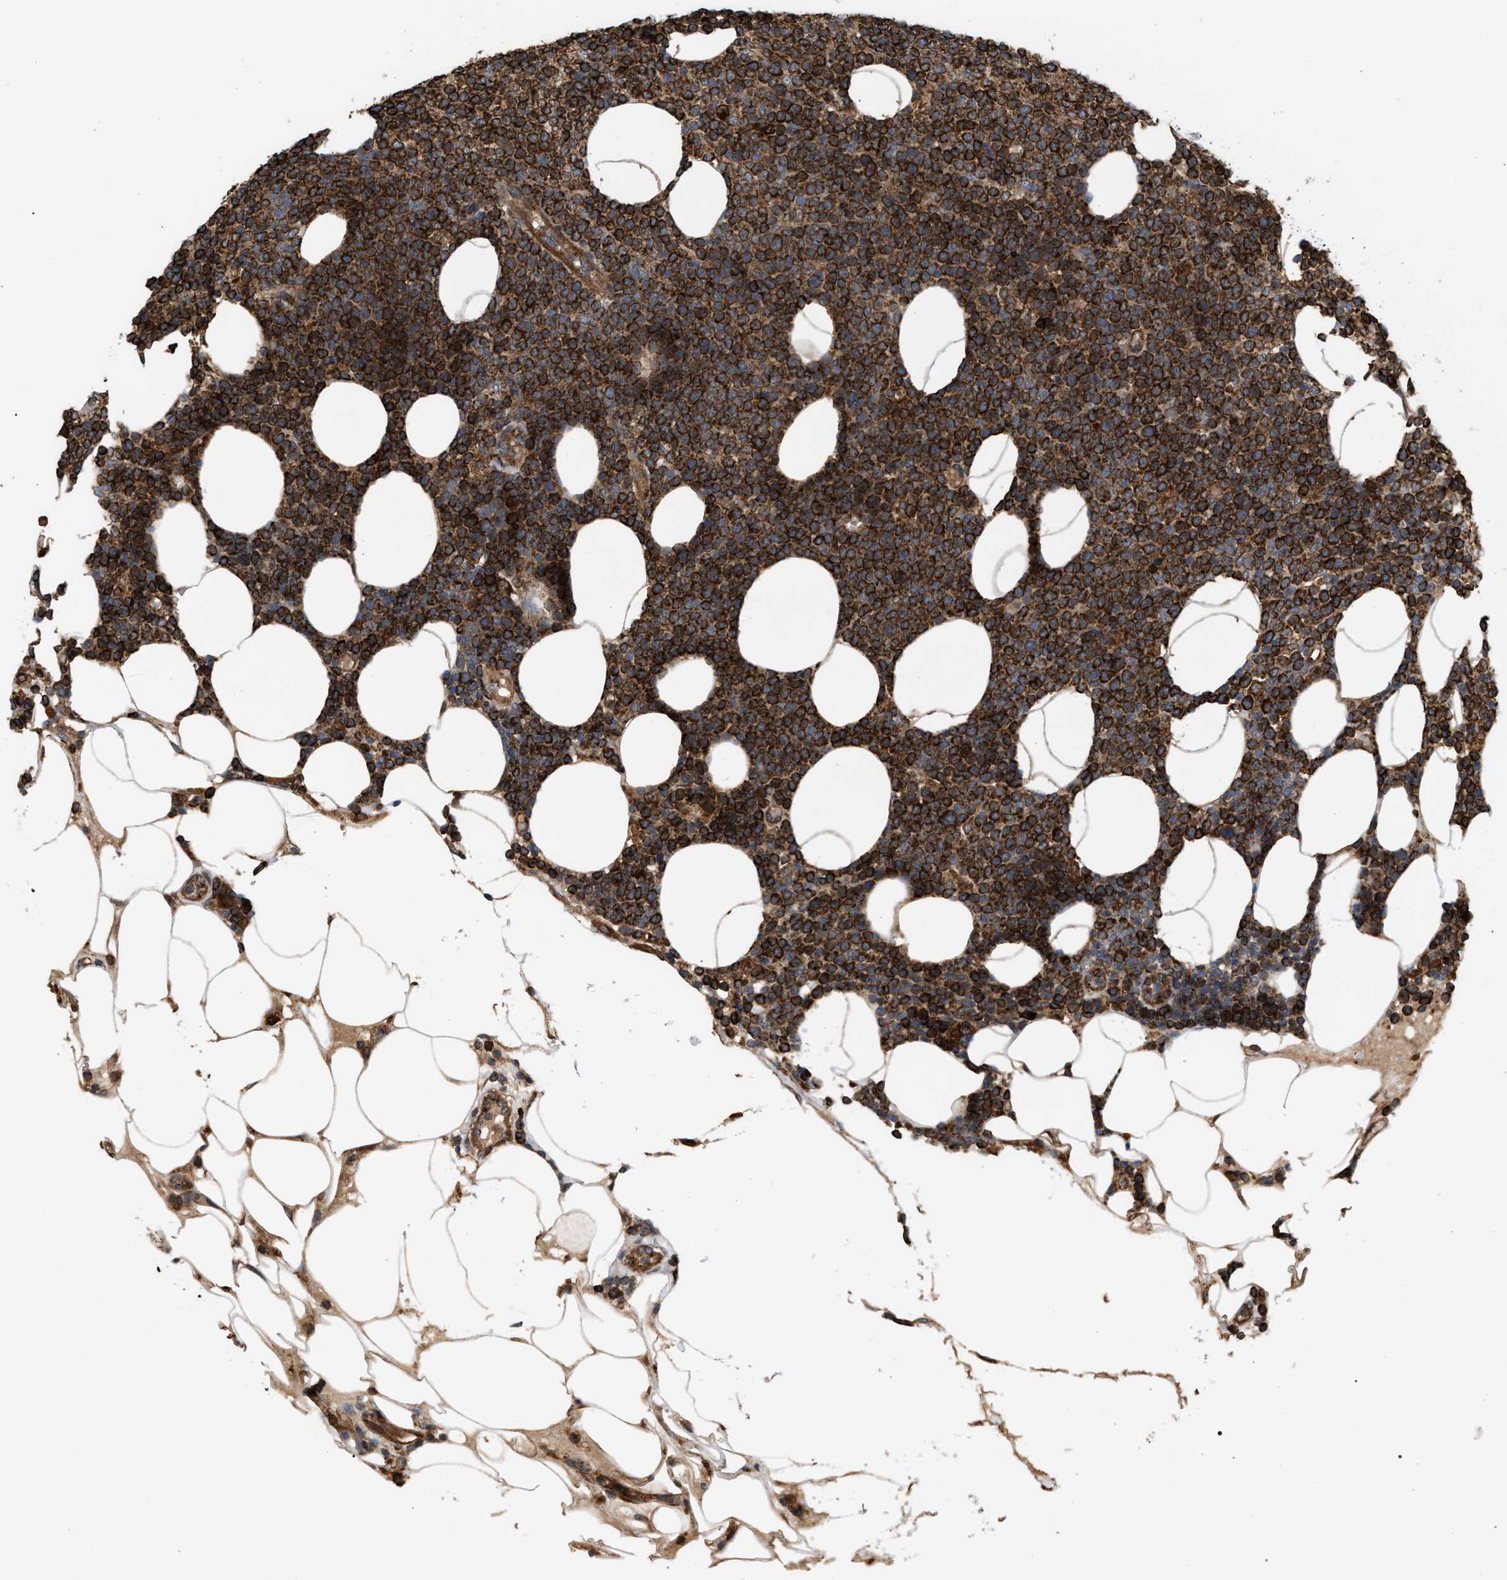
{"staining": {"intensity": "strong", "quantity": ">75%", "location": "cytoplasmic/membranous"}, "tissue": "lymphoma", "cell_type": "Tumor cells", "image_type": "cancer", "snomed": [{"axis": "morphology", "description": "Malignant lymphoma, non-Hodgkin's type, High grade"}, {"axis": "topography", "description": "Lymph node"}], "caption": "Lymphoma tissue displays strong cytoplasmic/membranous positivity in approximately >75% of tumor cells", "gene": "GCC1", "patient": {"sex": "male", "age": 61}}